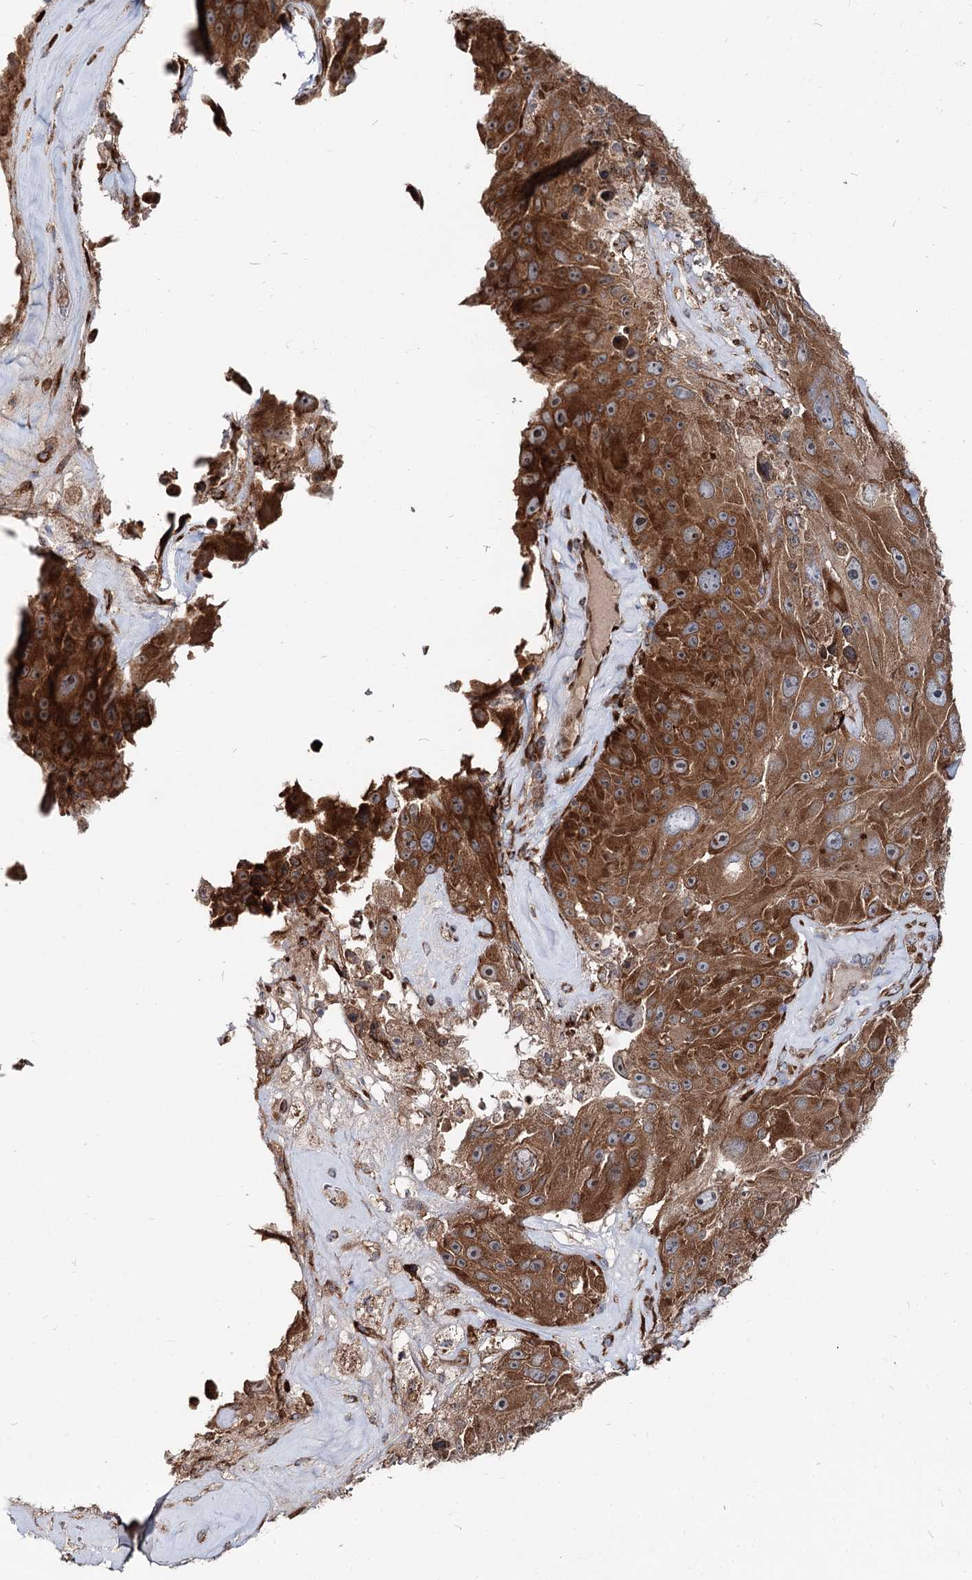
{"staining": {"intensity": "strong", "quantity": ">75%", "location": "cytoplasmic/membranous"}, "tissue": "melanoma", "cell_type": "Tumor cells", "image_type": "cancer", "snomed": [{"axis": "morphology", "description": "Malignant melanoma, Metastatic site"}, {"axis": "topography", "description": "Lymph node"}], "caption": "Malignant melanoma (metastatic site) was stained to show a protein in brown. There is high levels of strong cytoplasmic/membranous positivity in approximately >75% of tumor cells.", "gene": "SPART", "patient": {"sex": "male", "age": 62}}